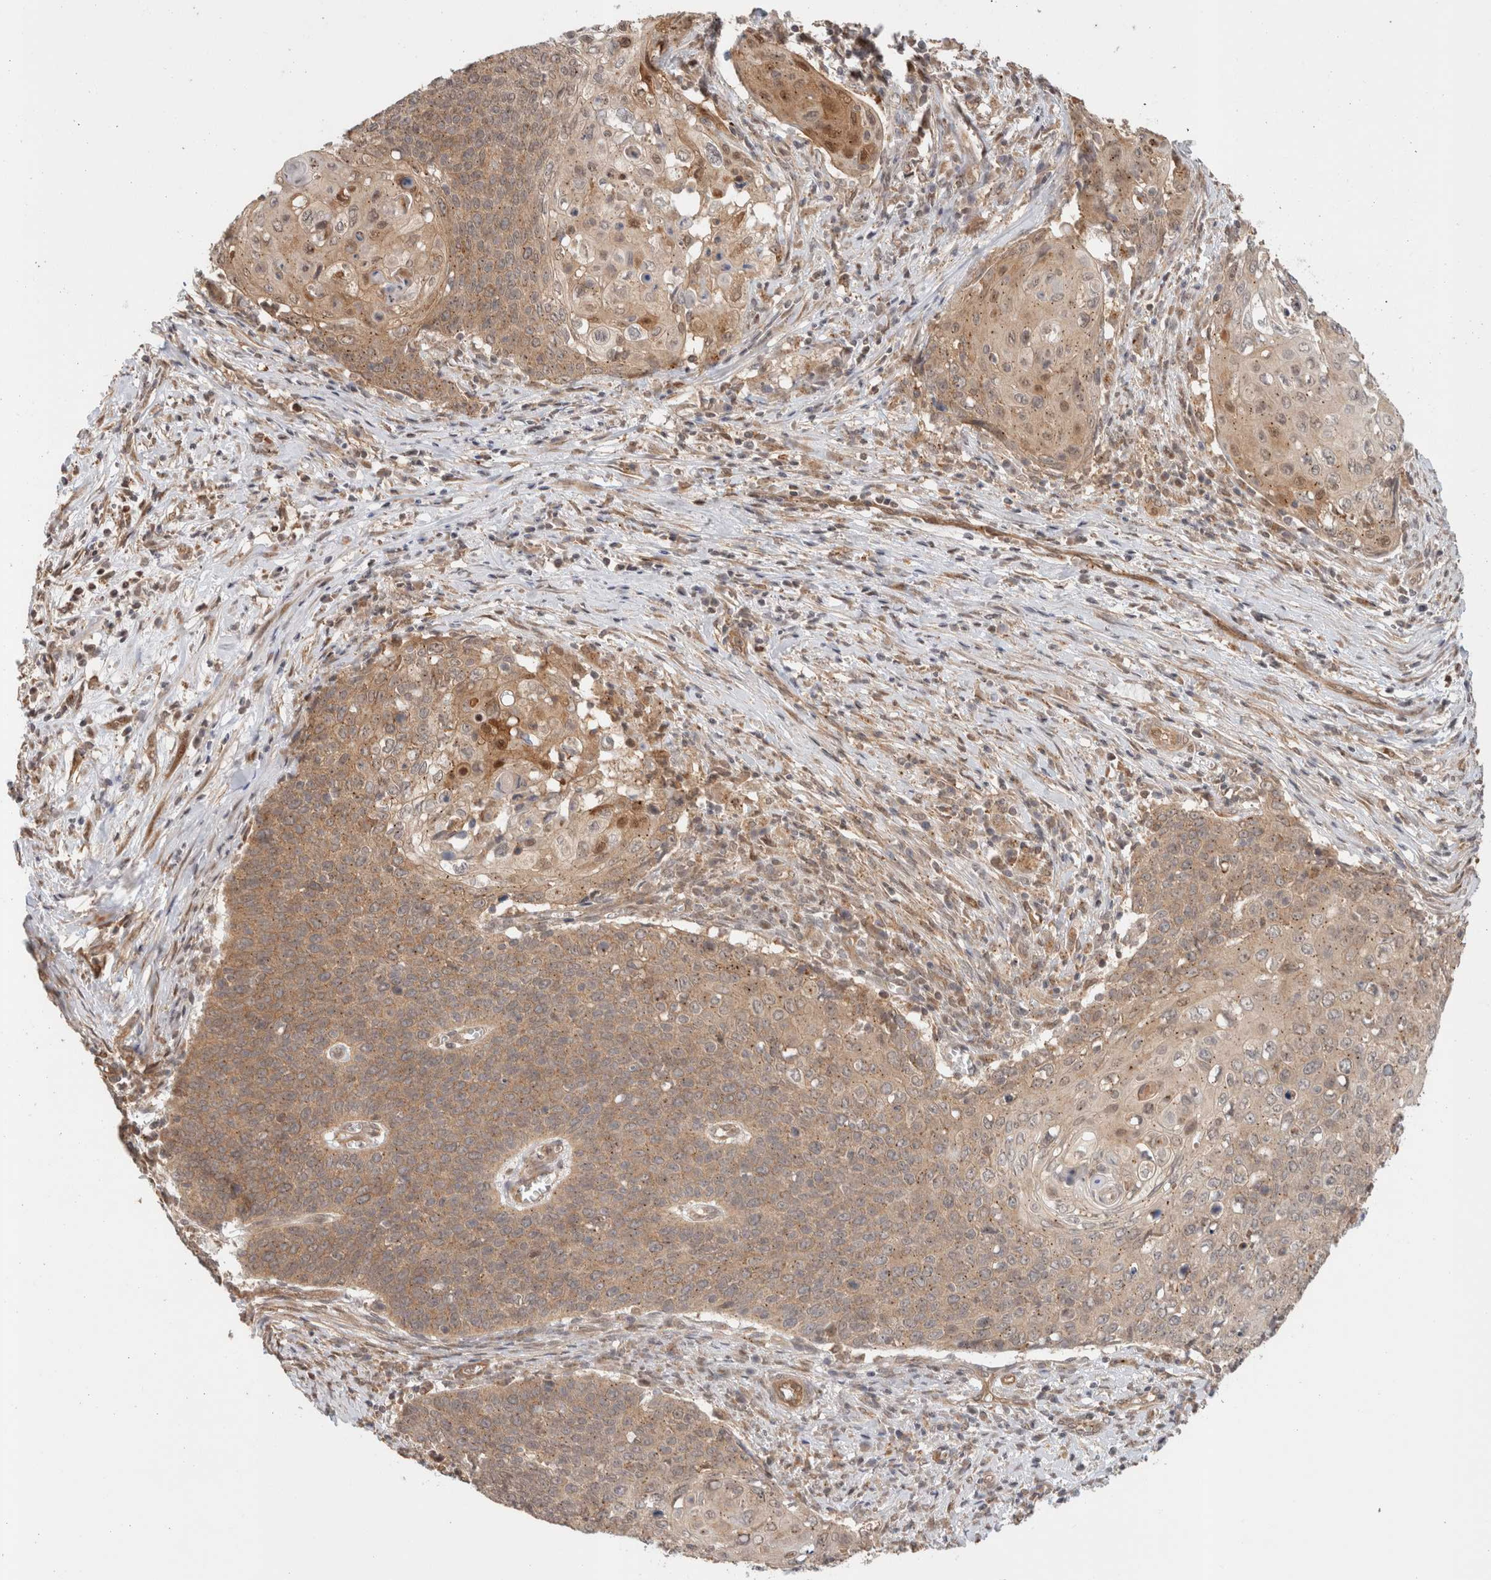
{"staining": {"intensity": "weak", "quantity": ">75%", "location": "cytoplasmic/membranous"}, "tissue": "cervical cancer", "cell_type": "Tumor cells", "image_type": "cancer", "snomed": [{"axis": "morphology", "description": "Squamous cell carcinoma, NOS"}, {"axis": "topography", "description": "Cervix"}], "caption": "Cervical squamous cell carcinoma stained with a brown dye reveals weak cytoplasmic/membranous positive staining in about >75% of tumor cells.", "gene": "OTUD6B", "patient": {"sex": "female", "age": 39}}